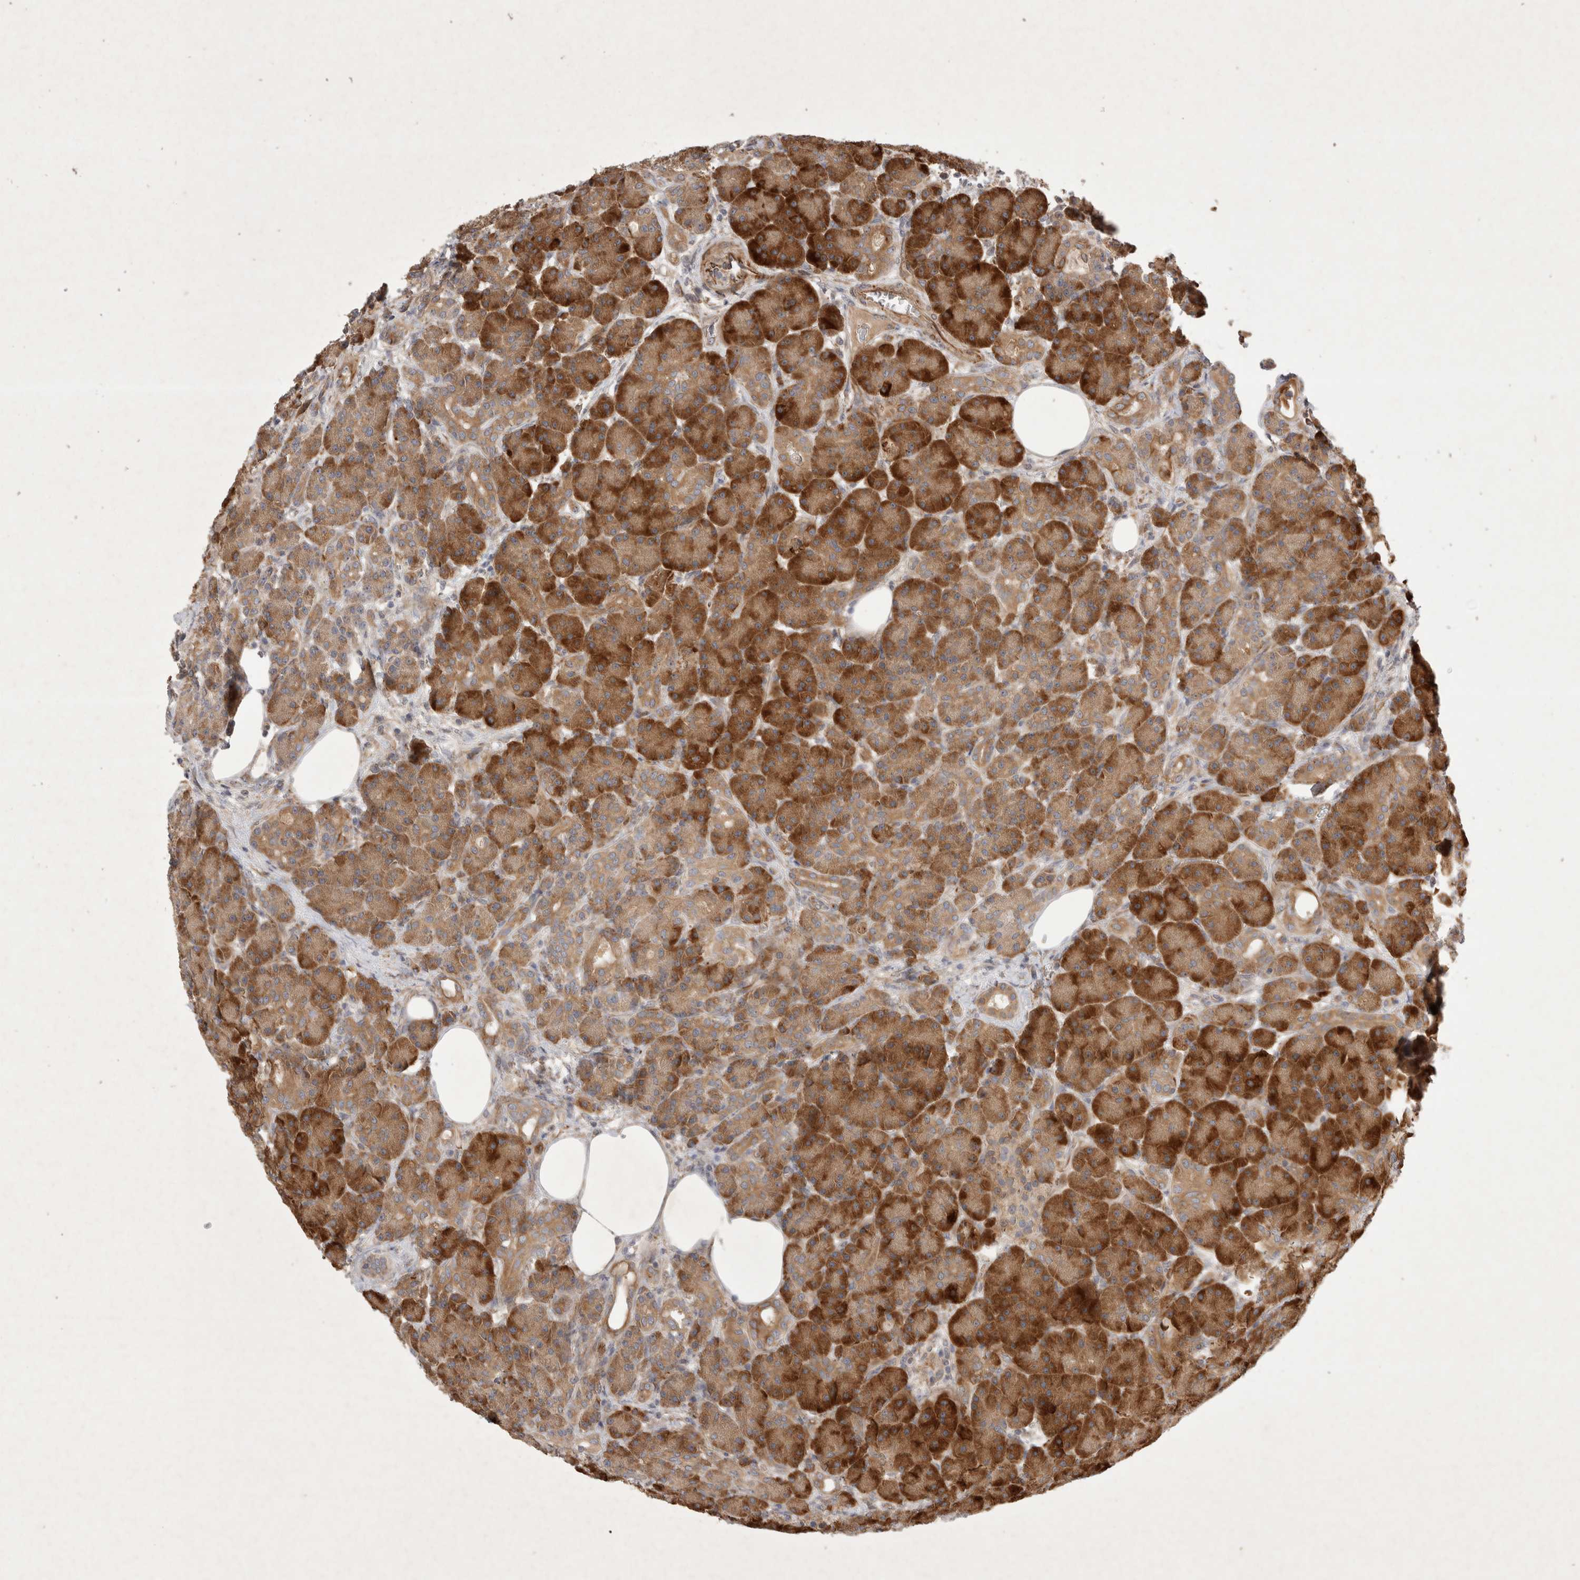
{"staining": {"intensity": "strong", "quantity": ">75%", "location": "cytoplasmic/membranous"}, "tissue": "pancreas", "cell_type": "Exocrine glandular cells", "image_type": "normal", "snomed": [{"axis": "morphology", "description": "Normal tissue, NOS"}, {"axis": "topography", "description": "Pancreas"}], "caption": "Immunohistochemistry (IHC) of unremarkable human pancreas demonstrates high levels of strong cytoplasmic/membranous positivity in approximately >75% of exocrine glandular cells.", "gene": "NMU", "patient": {"sex": "male", "age": 63}}